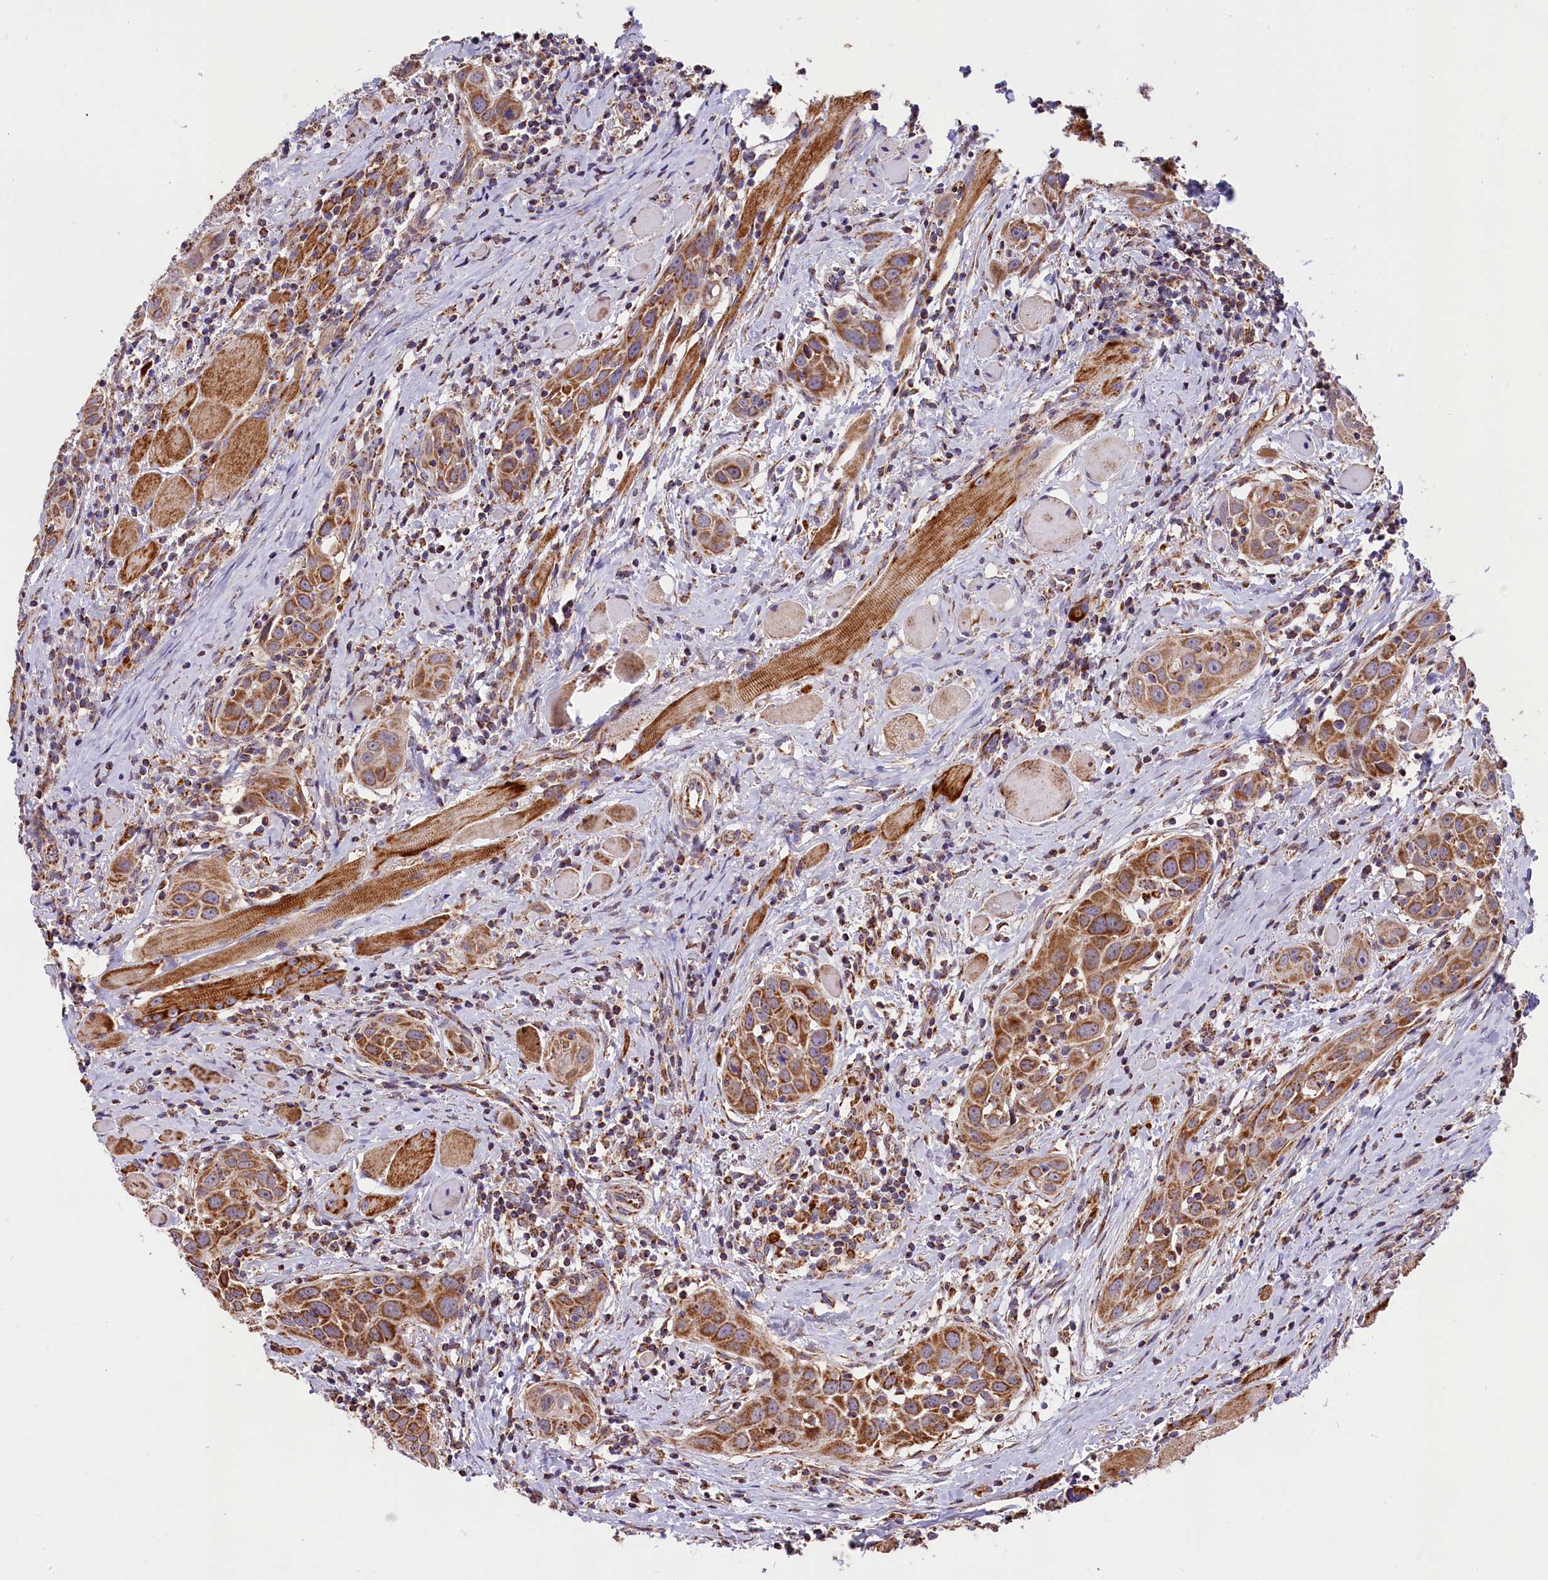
{"staining": {"intensity": "moderate", "quantity": ">75%", "location": "cytoplasmic/membranous"}, "tissue": "head and neck cancer", "cell_type": "Tumor cells", "image_type": "cancer", "snomed": [{"axis": "morphology", "description": "Squamous cell carcinoma, NOS"}, {"axis": "topography", "description": "Oral tissue"}, {"axis": "topography", "description": "Head-Neck"}], "caption": "Human squamous cell carcinoma (head and neck) stained for a protein (brown) reveals moderate cytoplasmic/membranous positive expression in approximately >75% of tumor cells.", "gene": "NDUFA8", "patient": {"sex": "female", "age": 50}}